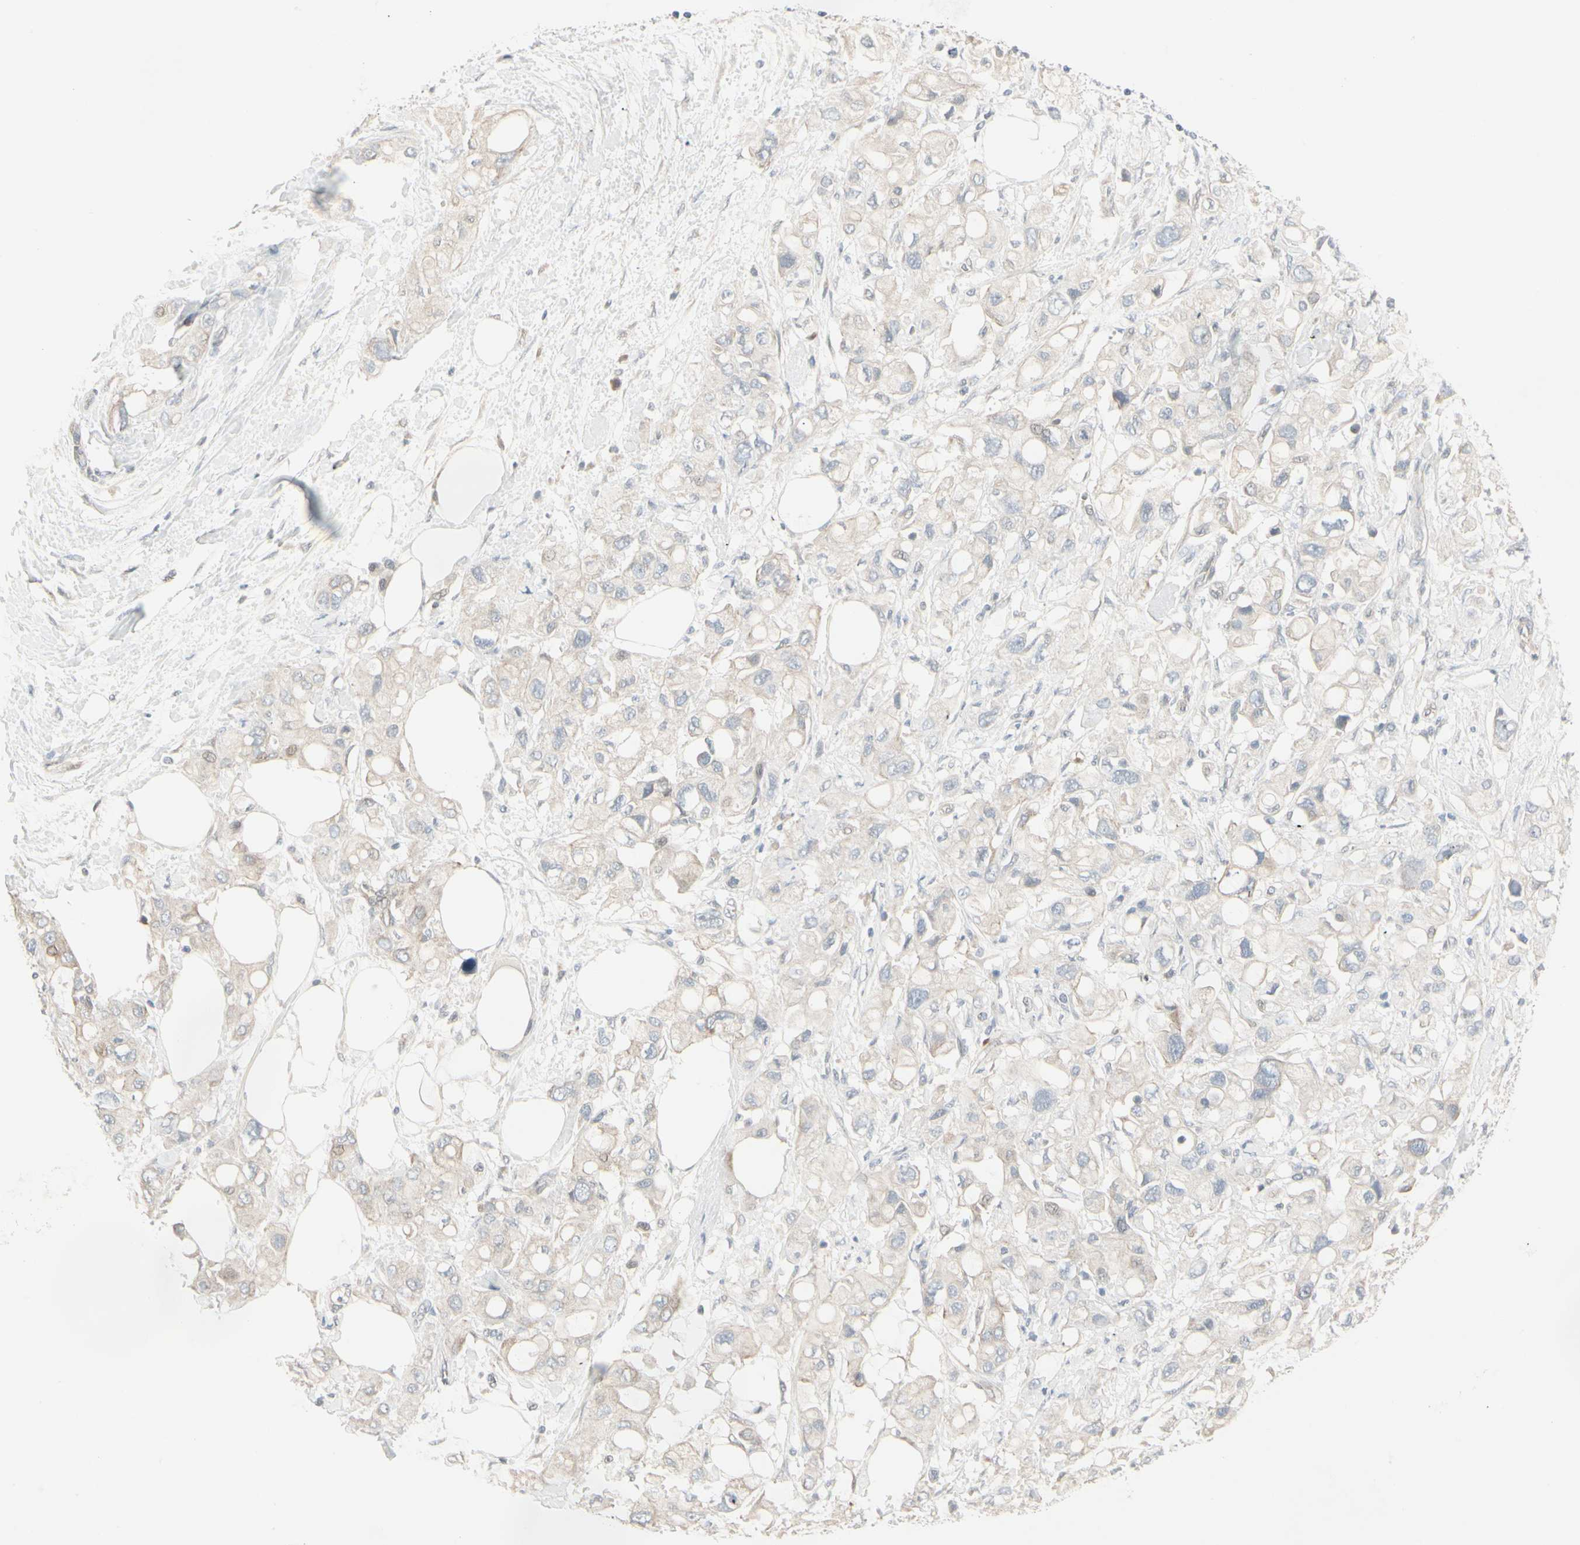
{"staining": {"intensity": "negative", "quantity": "none", "location": "none"}, "tissue": "pancreatic cancer", "cell_type": "Tumor cells", "image_type": "cancer", "snomed": [{"axis": "morphology", "description": "Adenocarcinoma, NOS"}, {"axis": "topography", "description": "Pancreas"}], "caption": "Protein analysis of pancreatic cancer (adenocarcinoma) shows no significant expression in tumor cells.", "gene": "DMPK", "patient": {"sex": "female", "age": 56}}